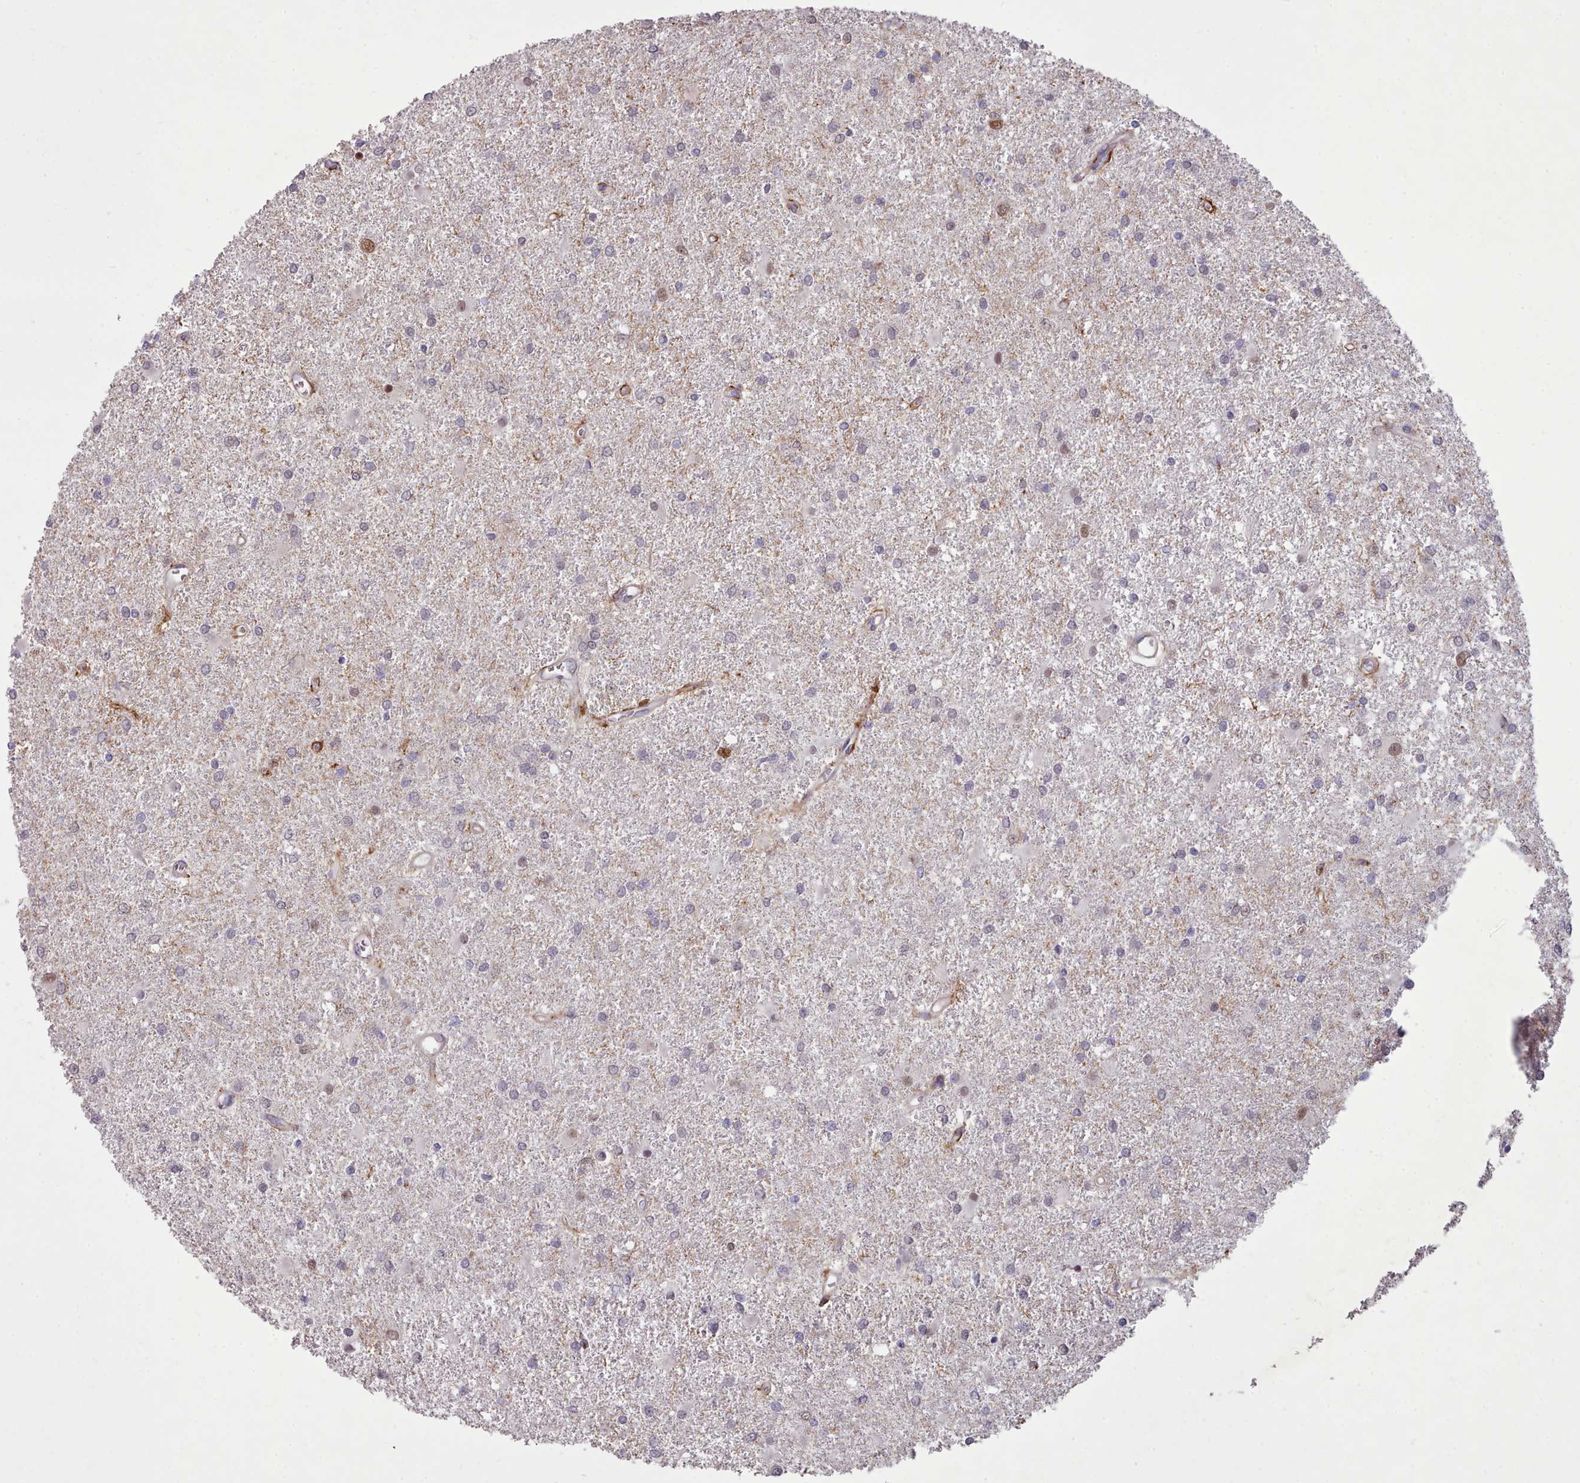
{"staining": {"intensity": "strong", "quantity": "25%-75%", "location": "nuclear"}, "tissue": "glioma", "cell_type": "Tumor cells", "image_type": "cancer", "snomed": [{"axis": "morphology", "description": "Glioma, malignant, High grade"}, {"axis": "topography", "description": "Brain"}], "caption": "Protein staining of malignant high-grade glioma tissue exhibits strong nuclear positivity in about 25%-75% of tumor cells. The protein is shown in brown color, while the nuclei are stained blue.", "gene": "DPF1", "patient": {"sex": "female", "age": 50}}